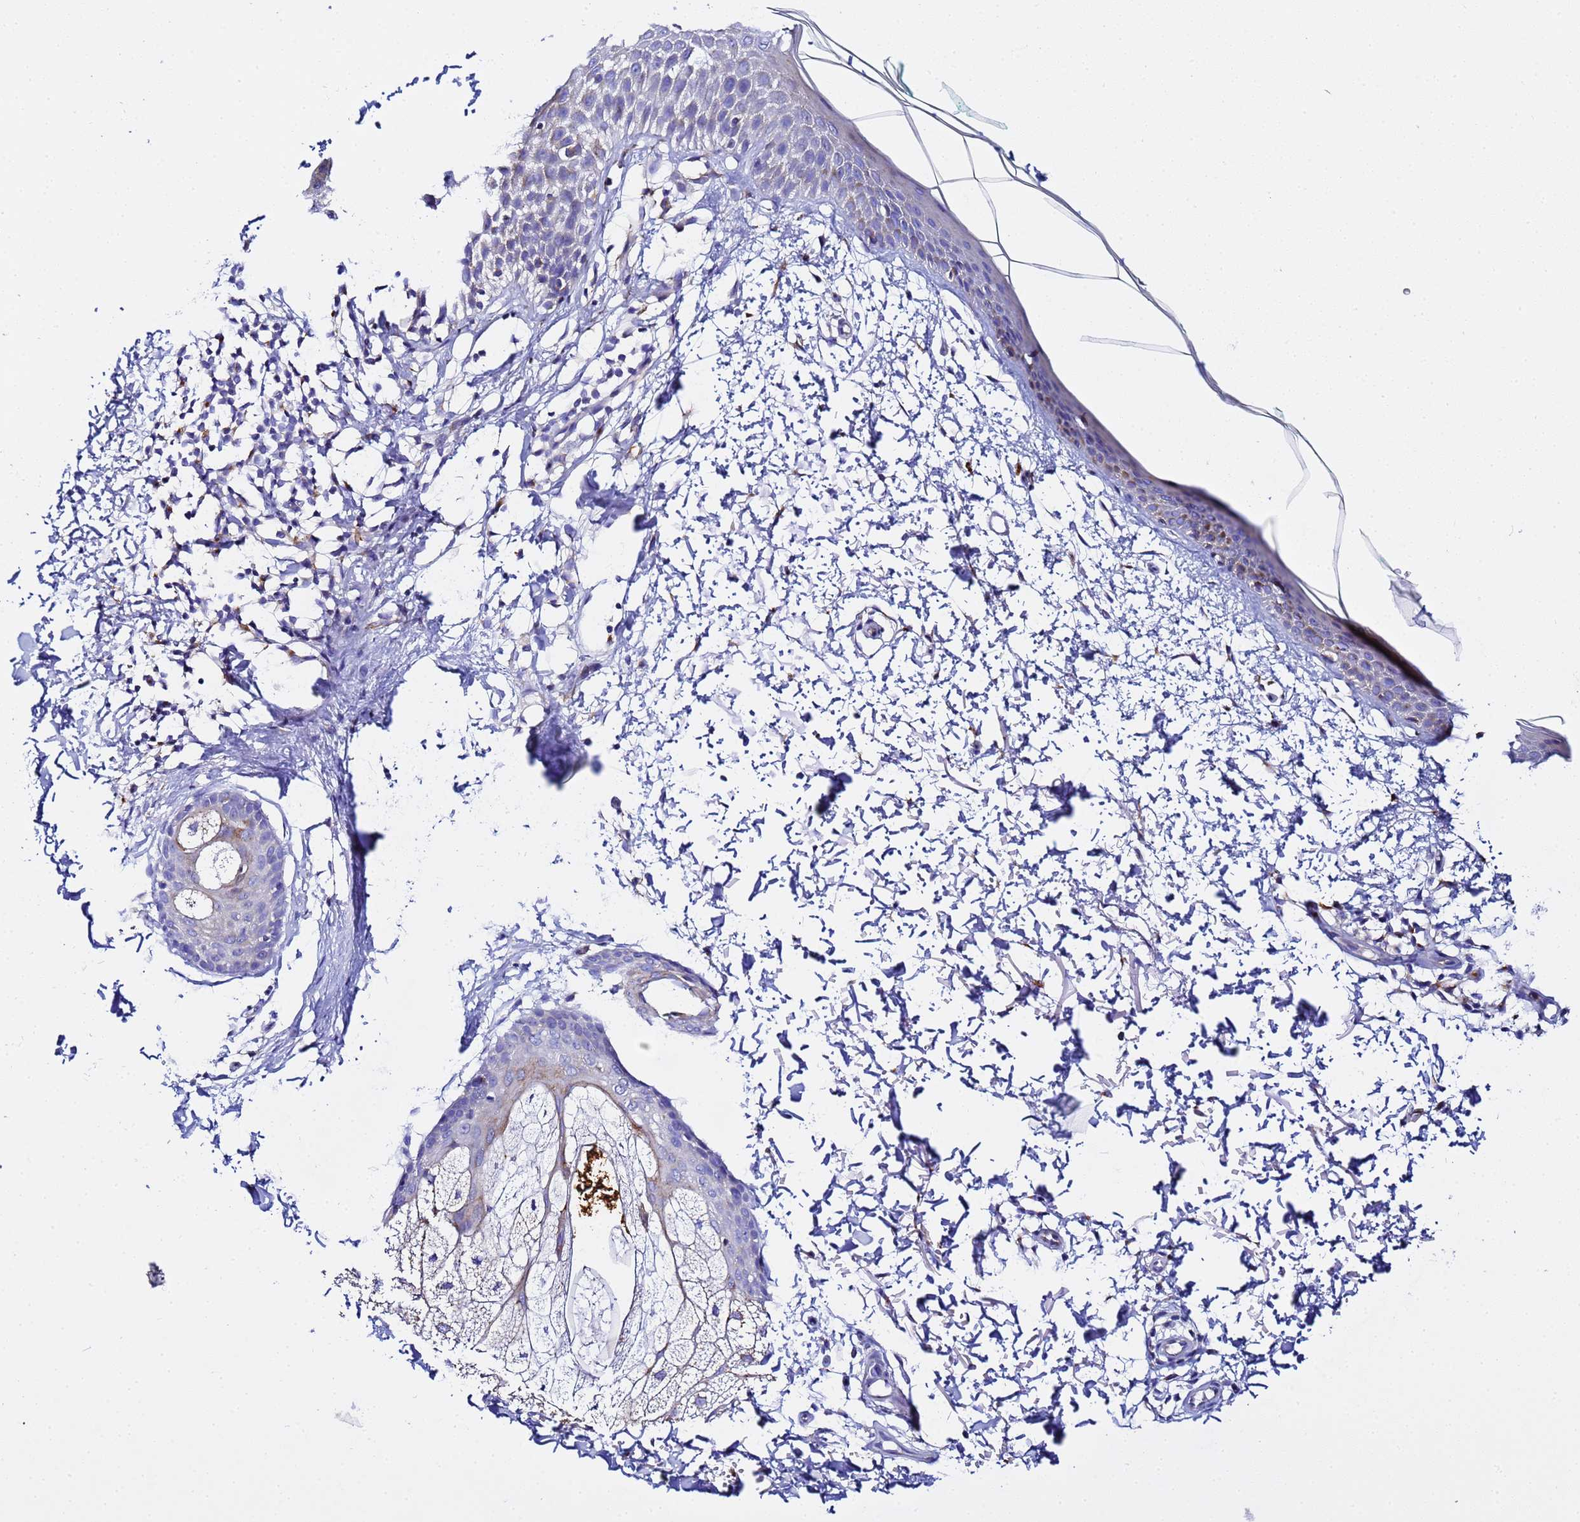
{"staining": {"intensity": "negative", "quantity": "none", "location": "none"}, "tissue": "skin", "cell_type": "Fibroblasts", "image_type": "normal", "snomed": [{"axis": "morphology", "description": "Normal tissue, NOS"}, {"axis": "topography", "description": "Skin"}], "caption": "Human skin stained for a protein using immunohistochemistry exhibits no expression in fibroblasts.", "gene": "VTI1B", "patient": {"sex": "male", "age": 66}}